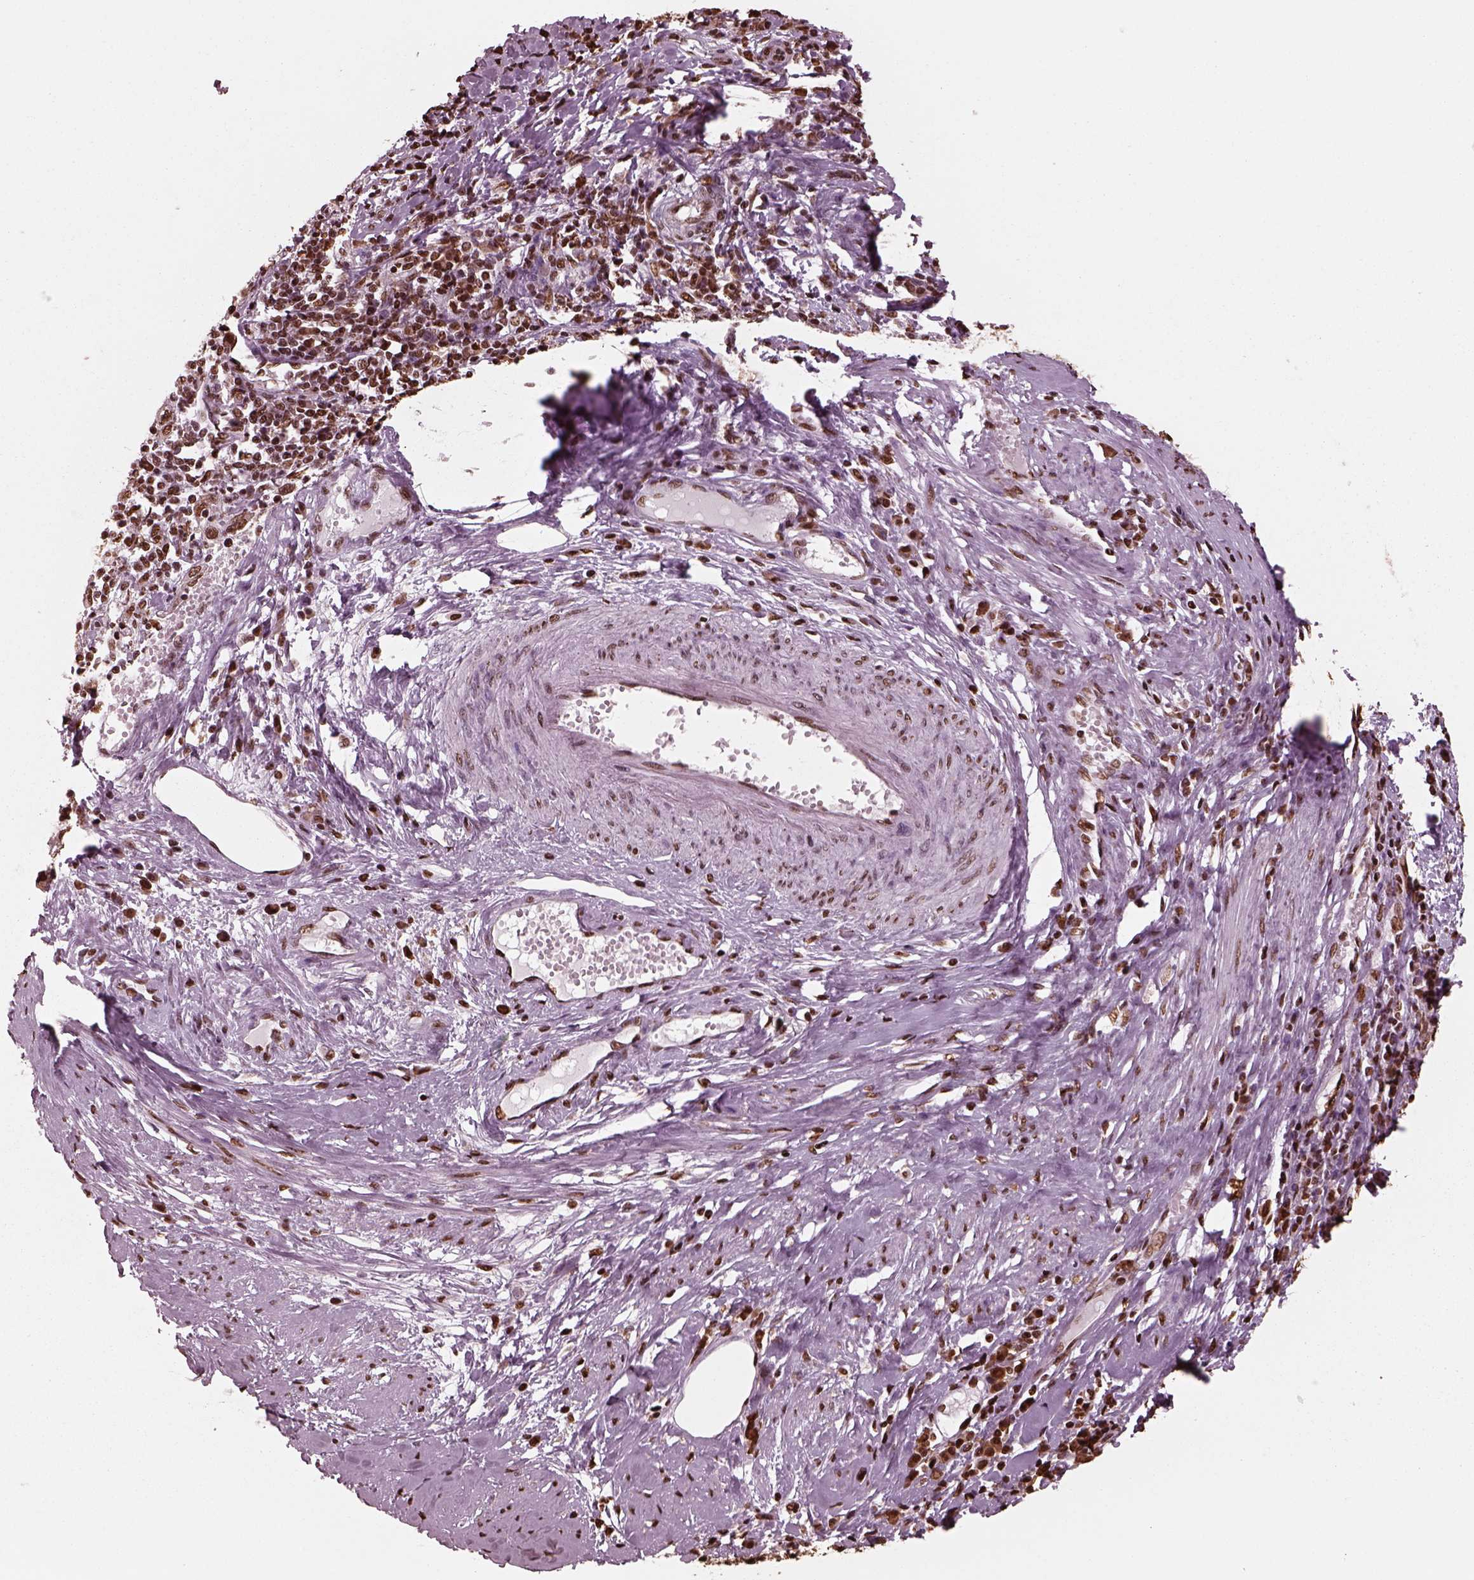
{"staining": {"intensity": "strong", "quantity": ">75%", "location": "nuclear"}, "tissue": "cervical cancer", "cell_type": "Tumor cells", "image_type": "cancer", "snomed": [{"axis": "morphology", "description": "Squamous cell carcinoma, NOS"}, {"axis": "topography", "description": "Cervix"}], "caption": "The image demonstrates staining of squamous cell carcinoma (cervical), revealing strong nuclear protein positivity (brown color) within tumor cells.", "gene": "NSD1", "patient": {"sex": "female", "age": 46}}